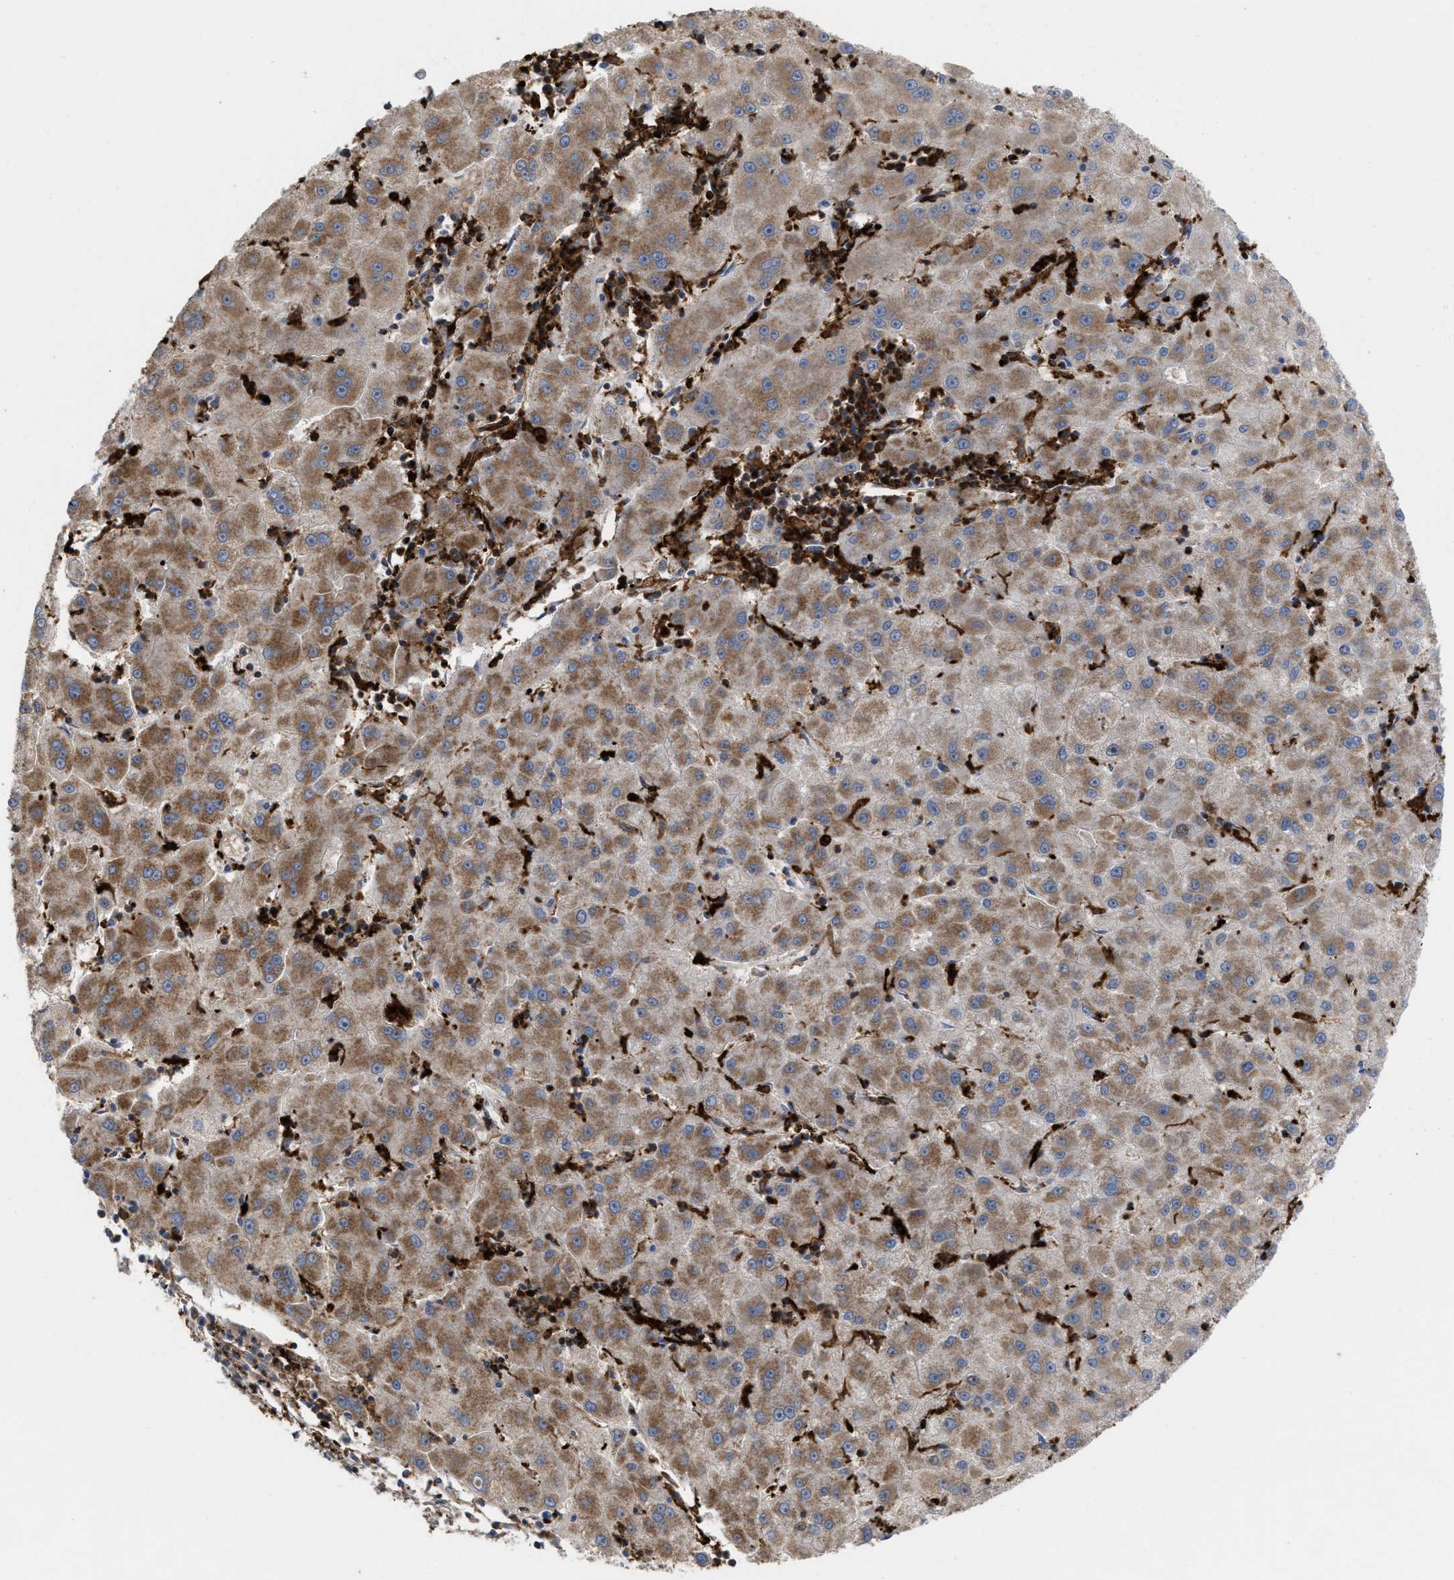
{"staining": {"intensity": "moderate", "quantity": ">75%", "location": "cytoplasmic/membranous"}, "tissue": "liver cancer", "cell_type": "Tumor cells", "image_type": "cancer", "snomed": [{"axis": "morphology", "description": "Carcinoma, Hepatocellular, NOS"}, {"axis": "topography", "description": "Liver"}], "caption": "Protein analysis of liver cancer (hepatocellular carcinoma) tissue exhibits moderate cytoplasmic/membranous expression in approximately >75% of tumor cells.", "gene": "PTPRE", "patient": {"sex": "male", "age": 72}}